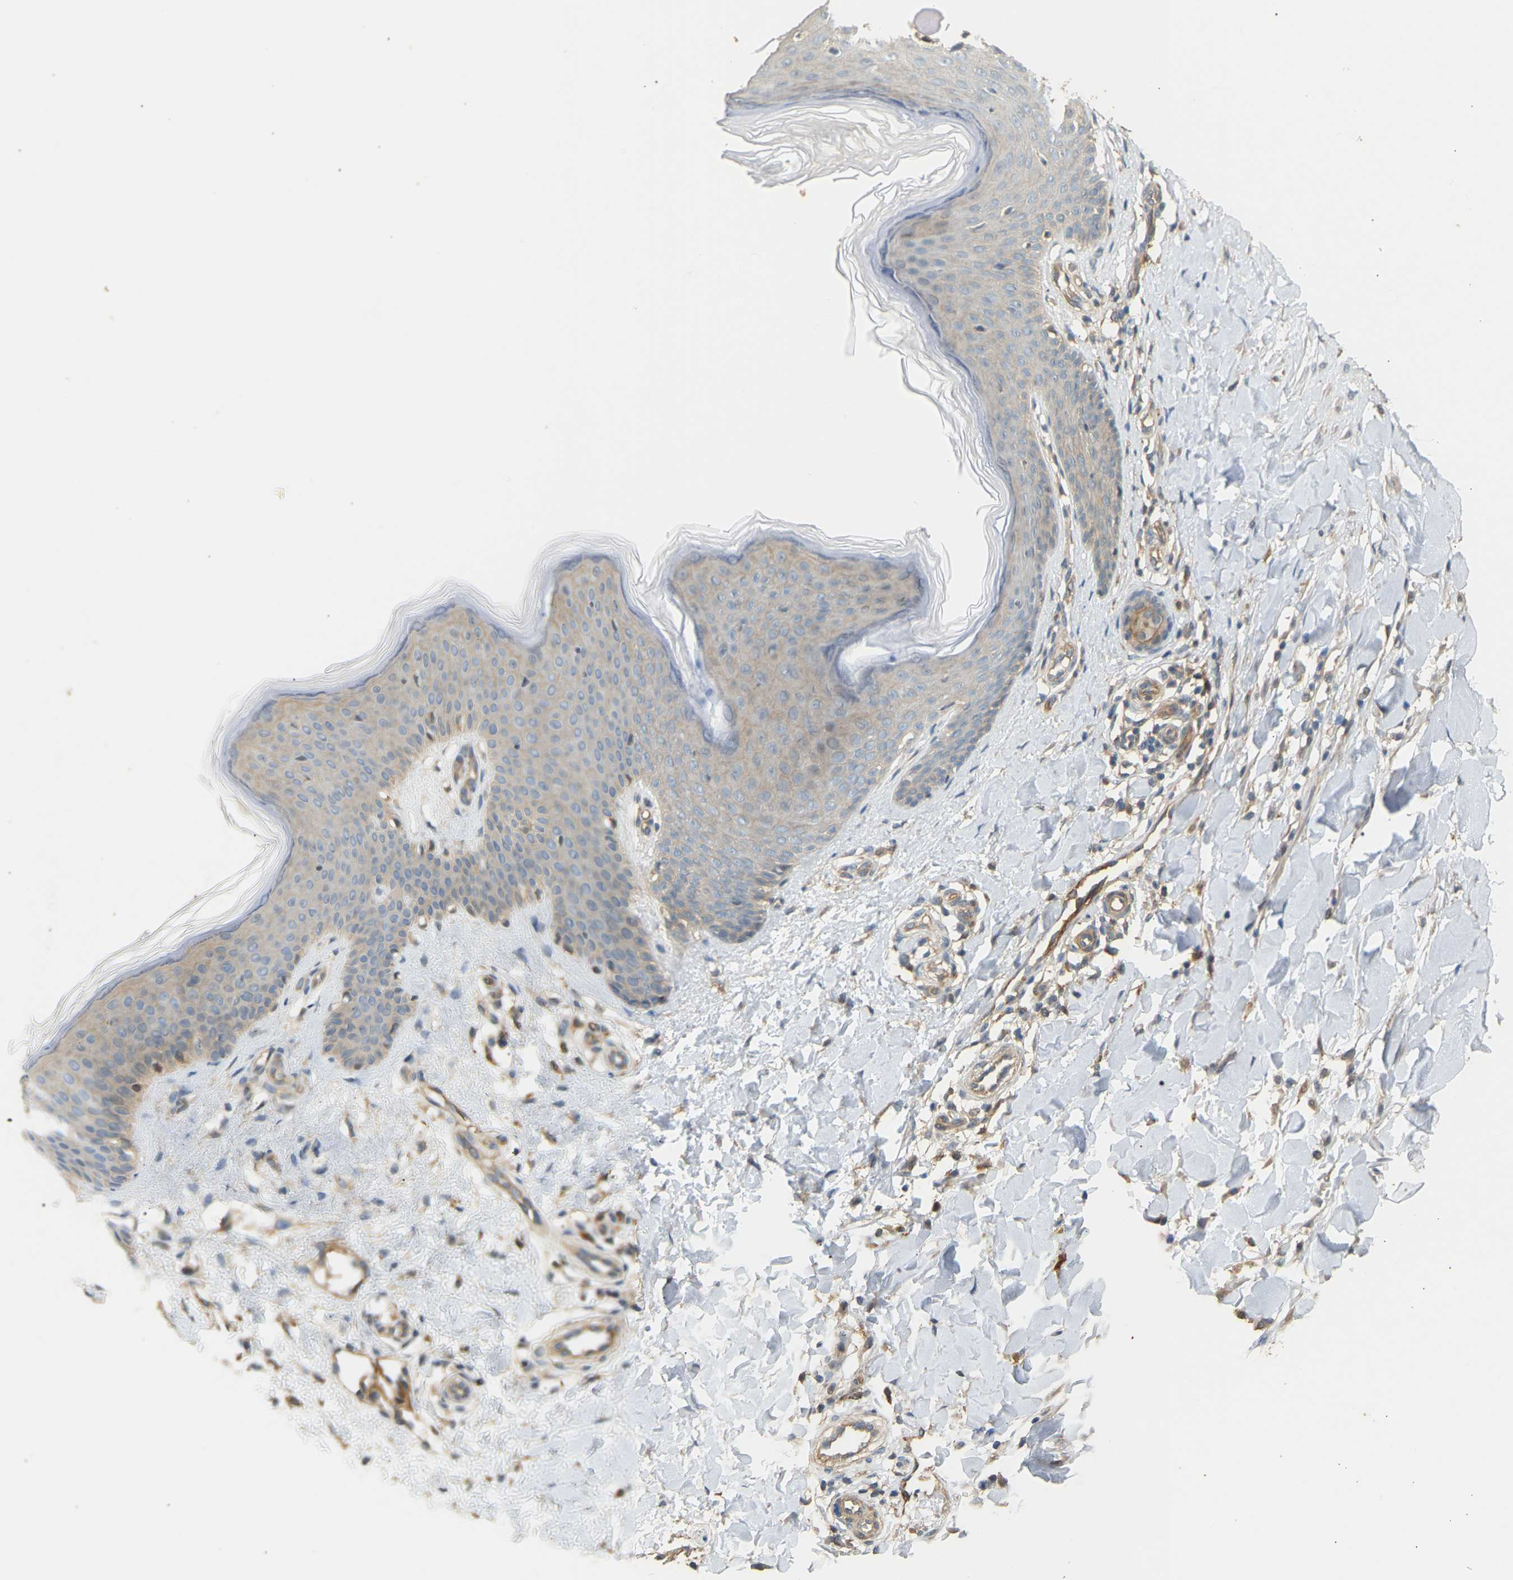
{"staining": {"intensity": "weak", "quantity": "25%-75%", "location": "cytoplasmic/membranous"}, "tissue": "skin", "cell_type": "Fibroblasts", "image_type": "normal", "snomed": [{"axis": "morphology", "description": "Normal tissue, NOS"}, {"axis": "topography", "description": "Skin"}], "caption": "Skin stained with DAB immunohistochemistry (IHC) displays low levels of weak cytoplasmic/membranous expression in about 25%-75% of fibroblasts.", "gene": "RGL1", "patient": {"sex": "male", "age": 41}}